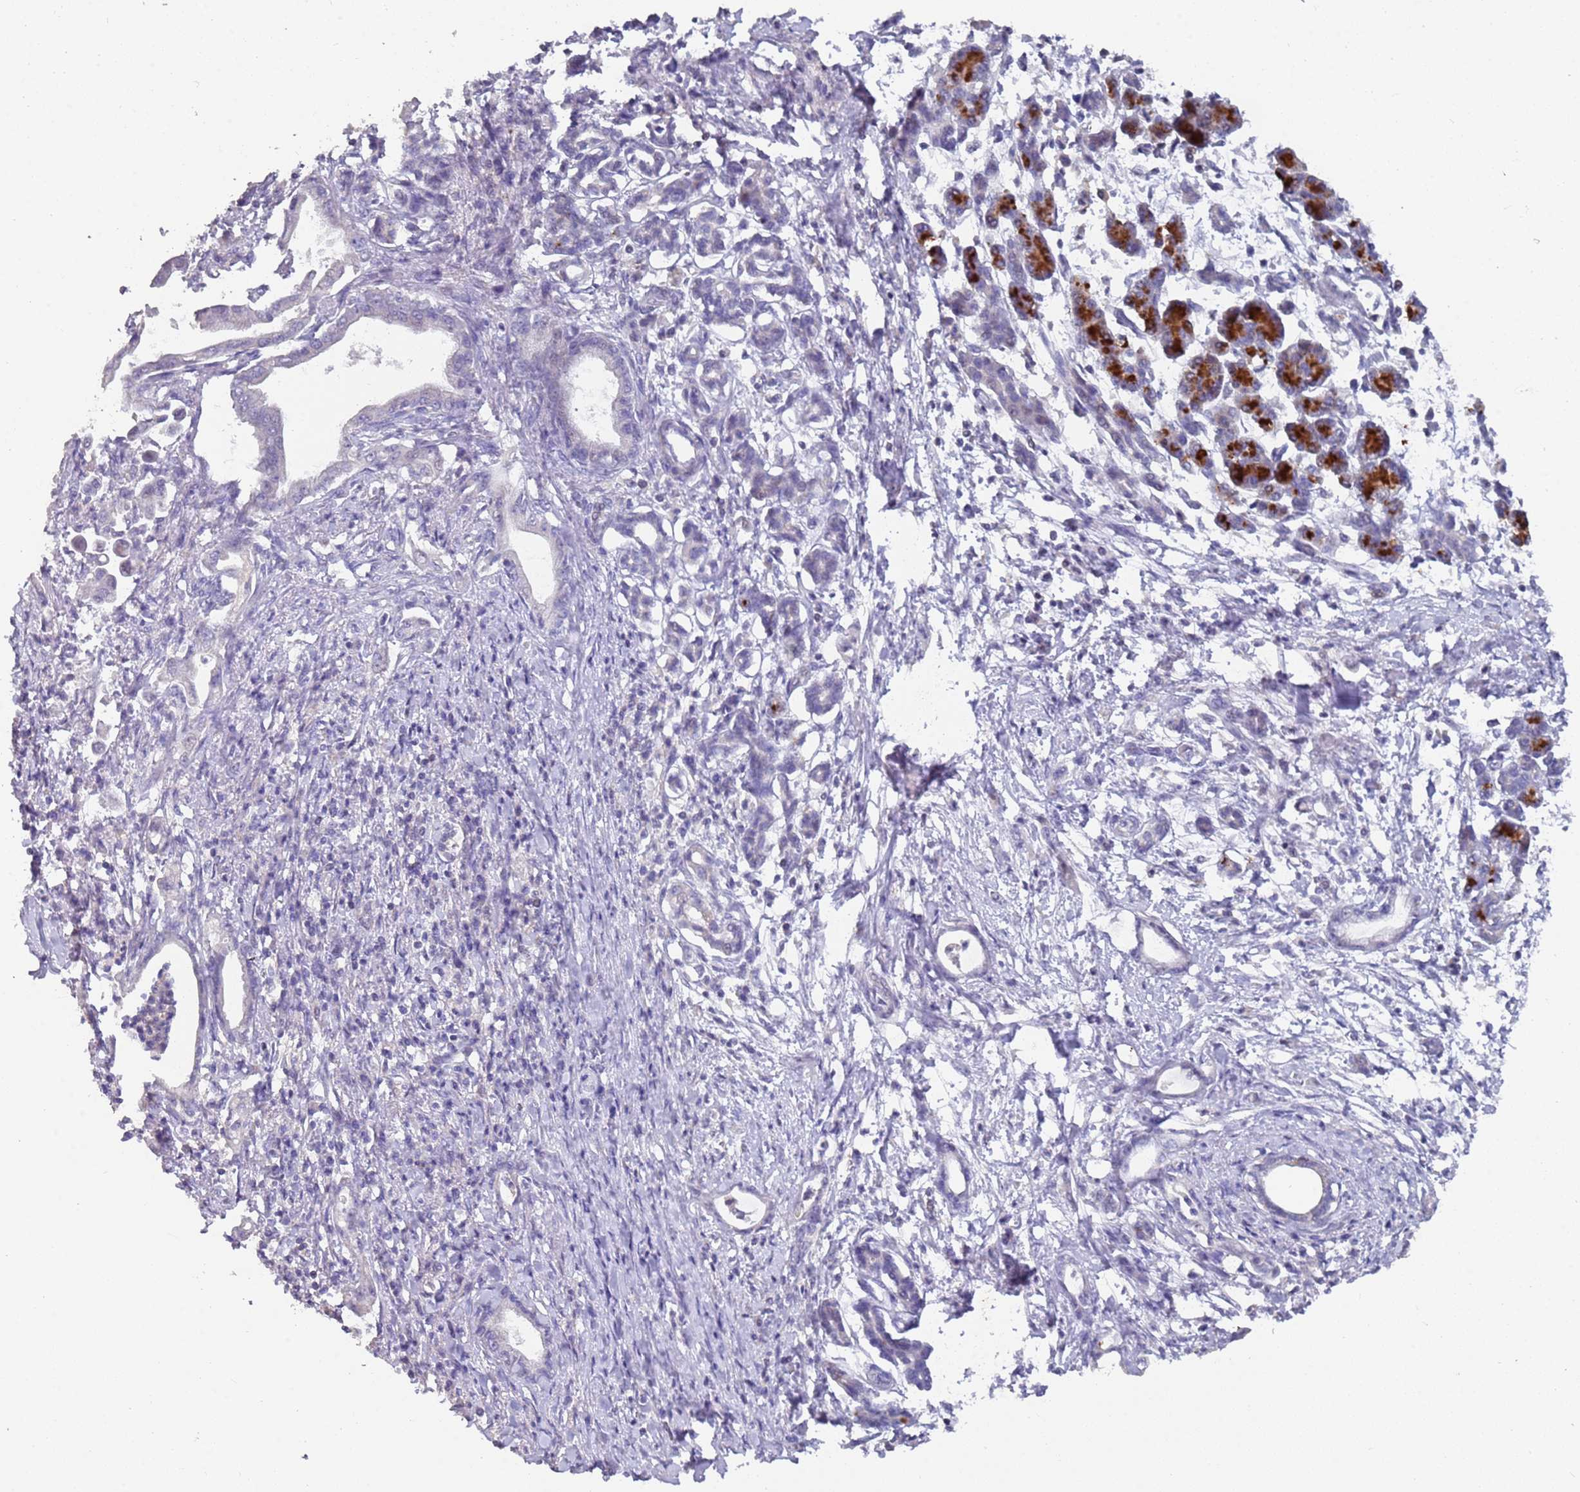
{"staining": {"intensity": "negative", "quantity": "none", "location": "none"}, "tissue": "pancreatic cancer", "cell_type": "Tumor cells", "image_type": "cancer", "snomed": [{"axis": "morphology", "description": "Adenocarcinoma, NOS"}, {"axis": "topography", "description": "Pancreas"}], "caption": "The image shows no staining of tumor cells in pancreatic cancer (adenocarcinoma).", "gene": "LACC1", "patient": {"sex": "female", "age": 55}}